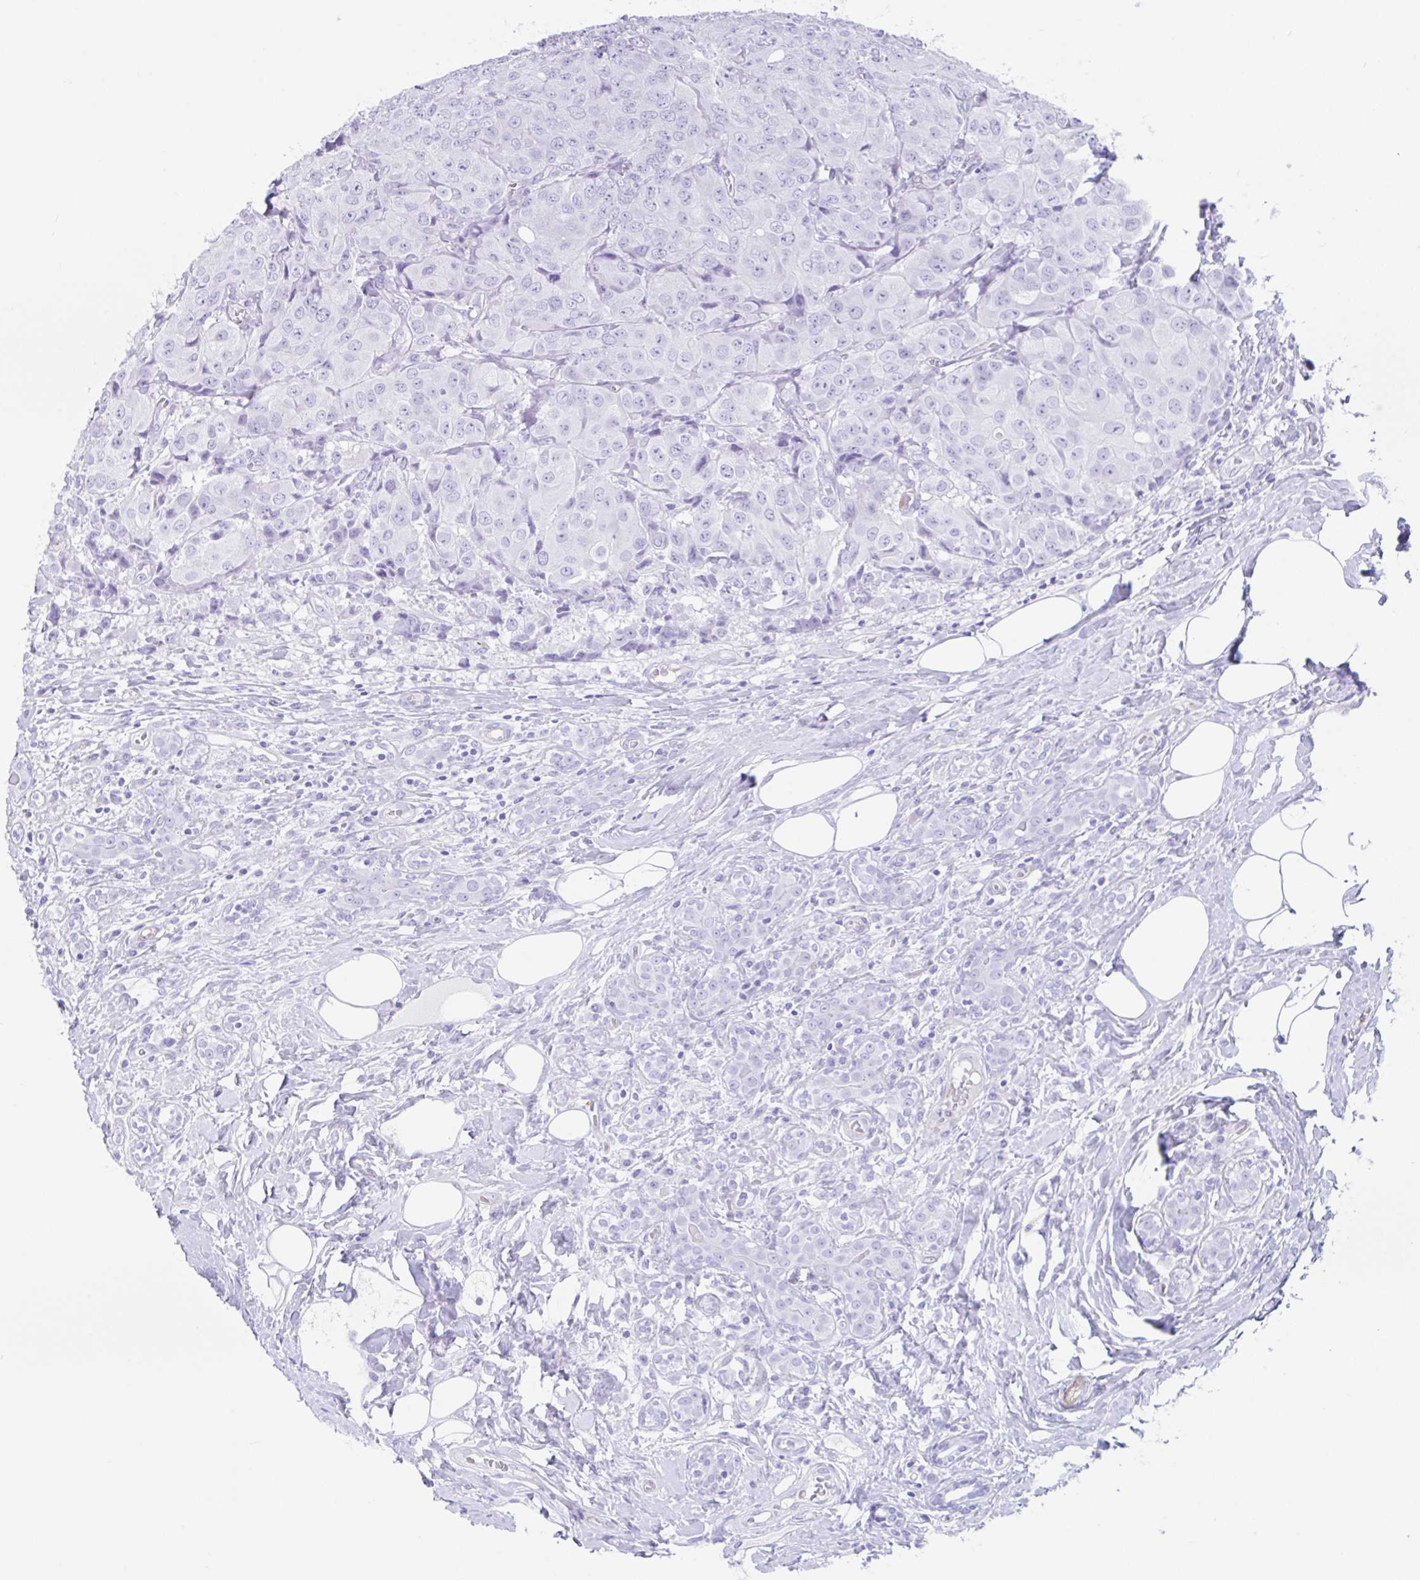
{"staining": {"intensity": "negative", "quantity": "none", "location": "none"}, "tissue": "breast cancer", "cell_type": "Tumor cells", "image_type": "cancer", "snomed": [{"axis": "morphology", "description": "Duct carcinoma"}, {"axis": "topography", "description": "Breast"}], "caption": "Immunohistochemical staining of human invasive ductal carcinoma (breast) exhibits no significant positivity in tumor cells.", "gene": "FAM107A", "patient": {"sex": "female", "age": 43}}